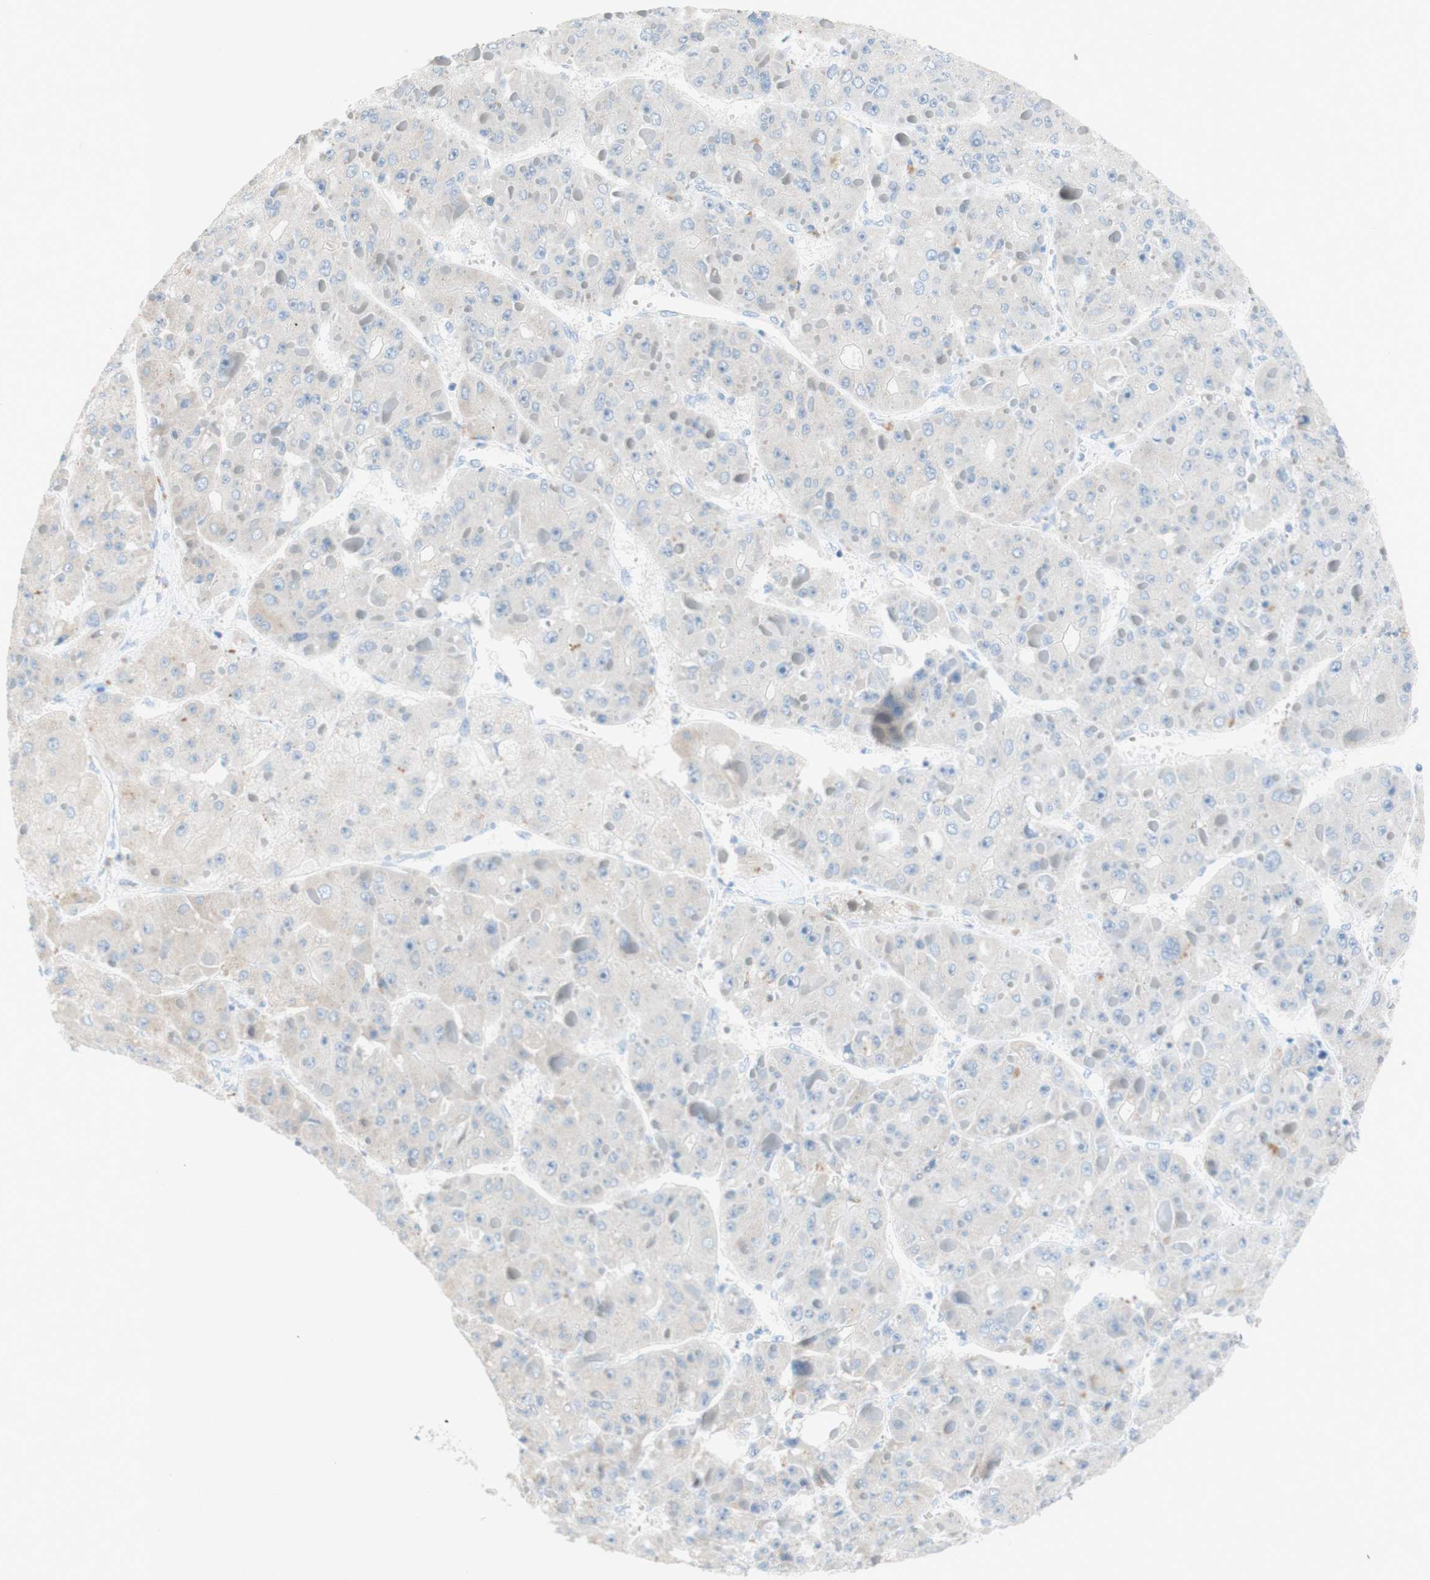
{"staining": {"intensity": "negative", "quantity": "none", "location": "none"}, "tissue": "liver cancer", "cell_type": "Tumor cells", "image_type": "cancer", "snomed": [{"axis": "morphology", "description": "Carcinoma, Hepatocellular, NOS"}, {"axis": "topography", "description": "Liver"}], "caption": "Human liver cancer stained for a protein using immunohistochemistry reveals no staining in tumor cells.", "gene": "POLR2J3", "patient": {"sex": "female", "age": 73}}